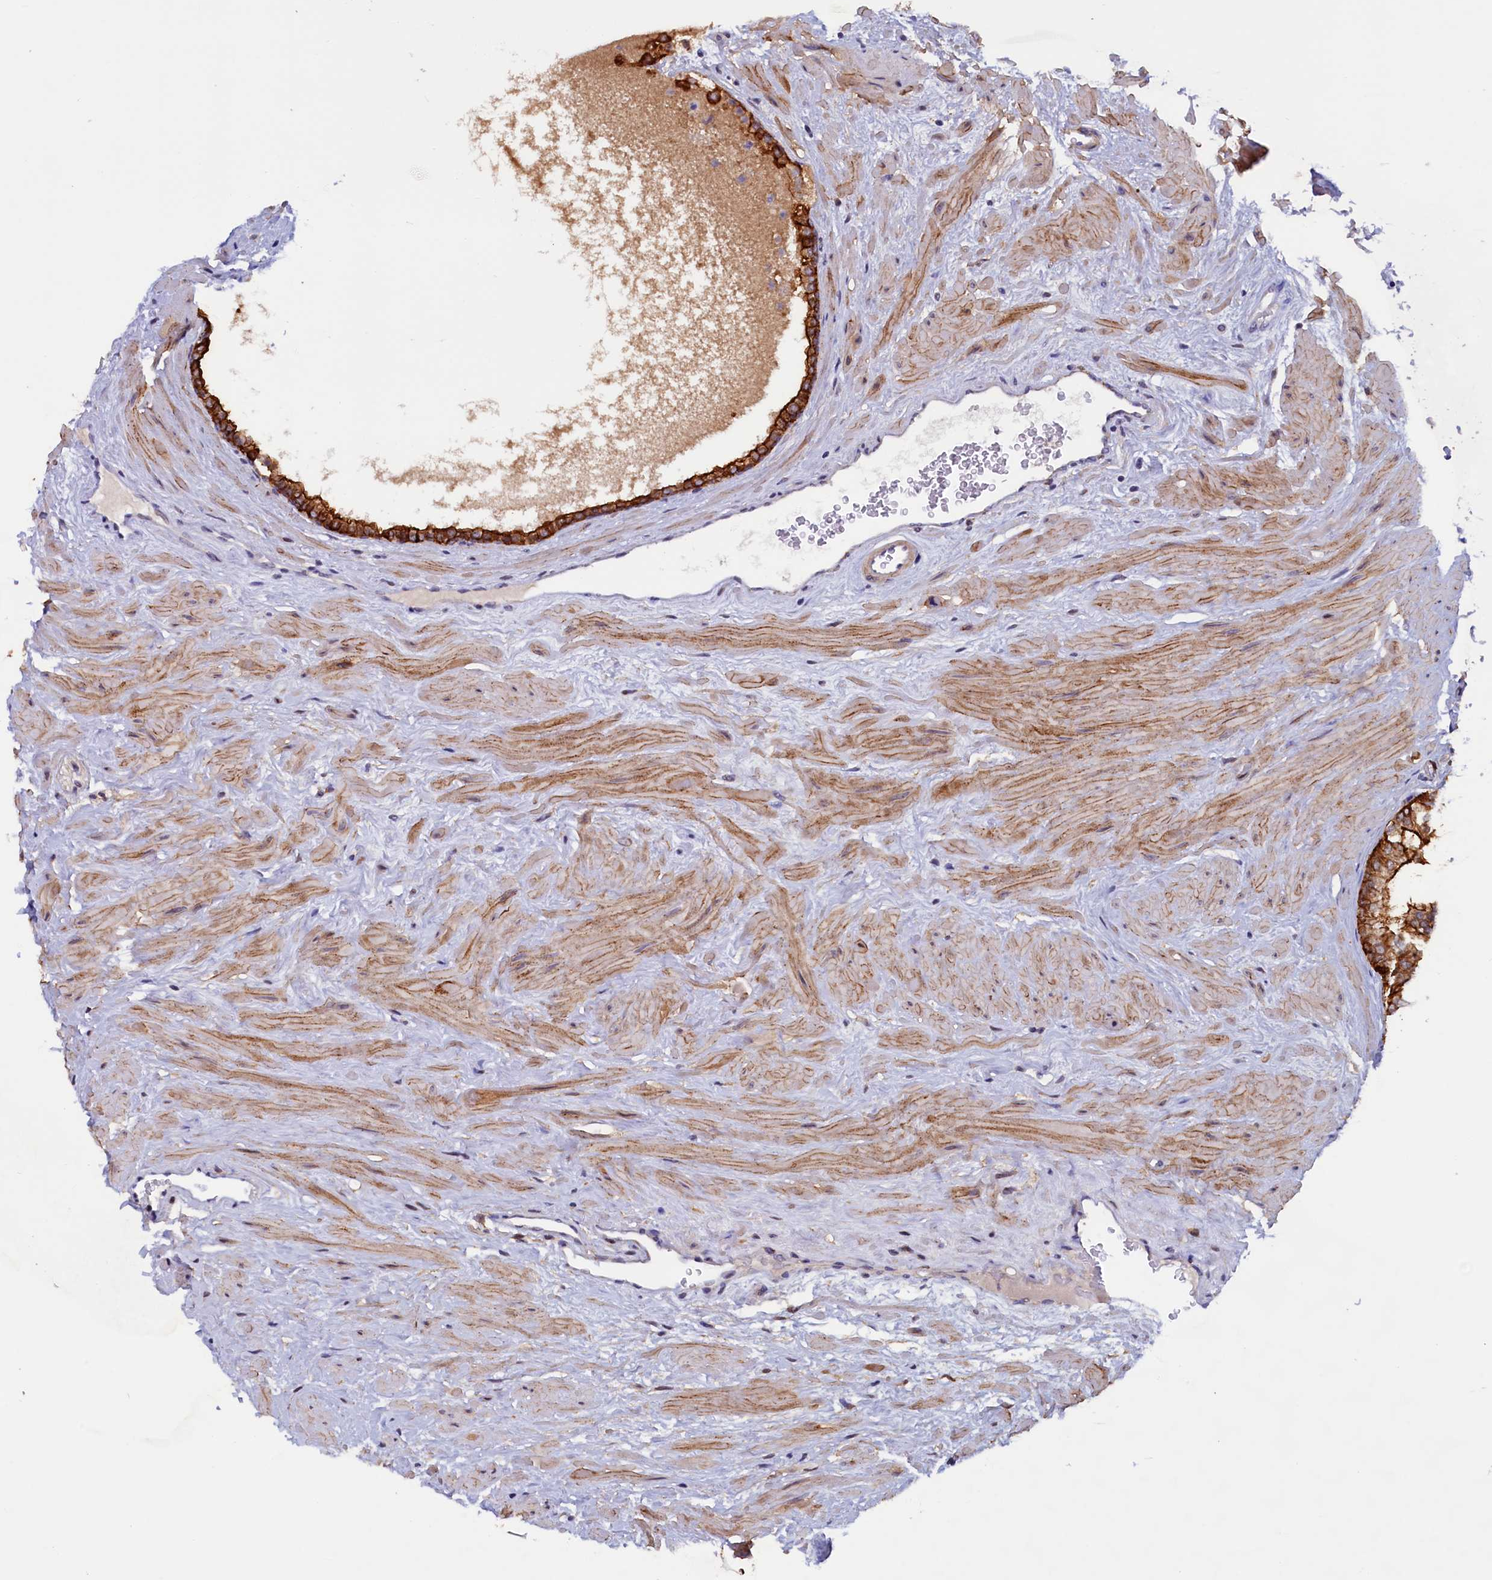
{"staining": {"intensity": "strong", "quantity": ">75%", "location": "cytoplasmic/membranous"}, "tissue": "prostate", "cell_type": "Glandular cells", "image_type": "normal", "snomed": [{"axis": "morphology", "description": "Normal tissue, NOS"}, {"axis": "topography", "description": "Prostate"}], "caption": "About >75% of glandular cells in normal human prostate exhibit strong cytoplasmic/membranous protein staining as visualized by brown immunohistochemical staining.", "gene": "PACSIN3", "patient": {"sex": "male", "age": 48}}